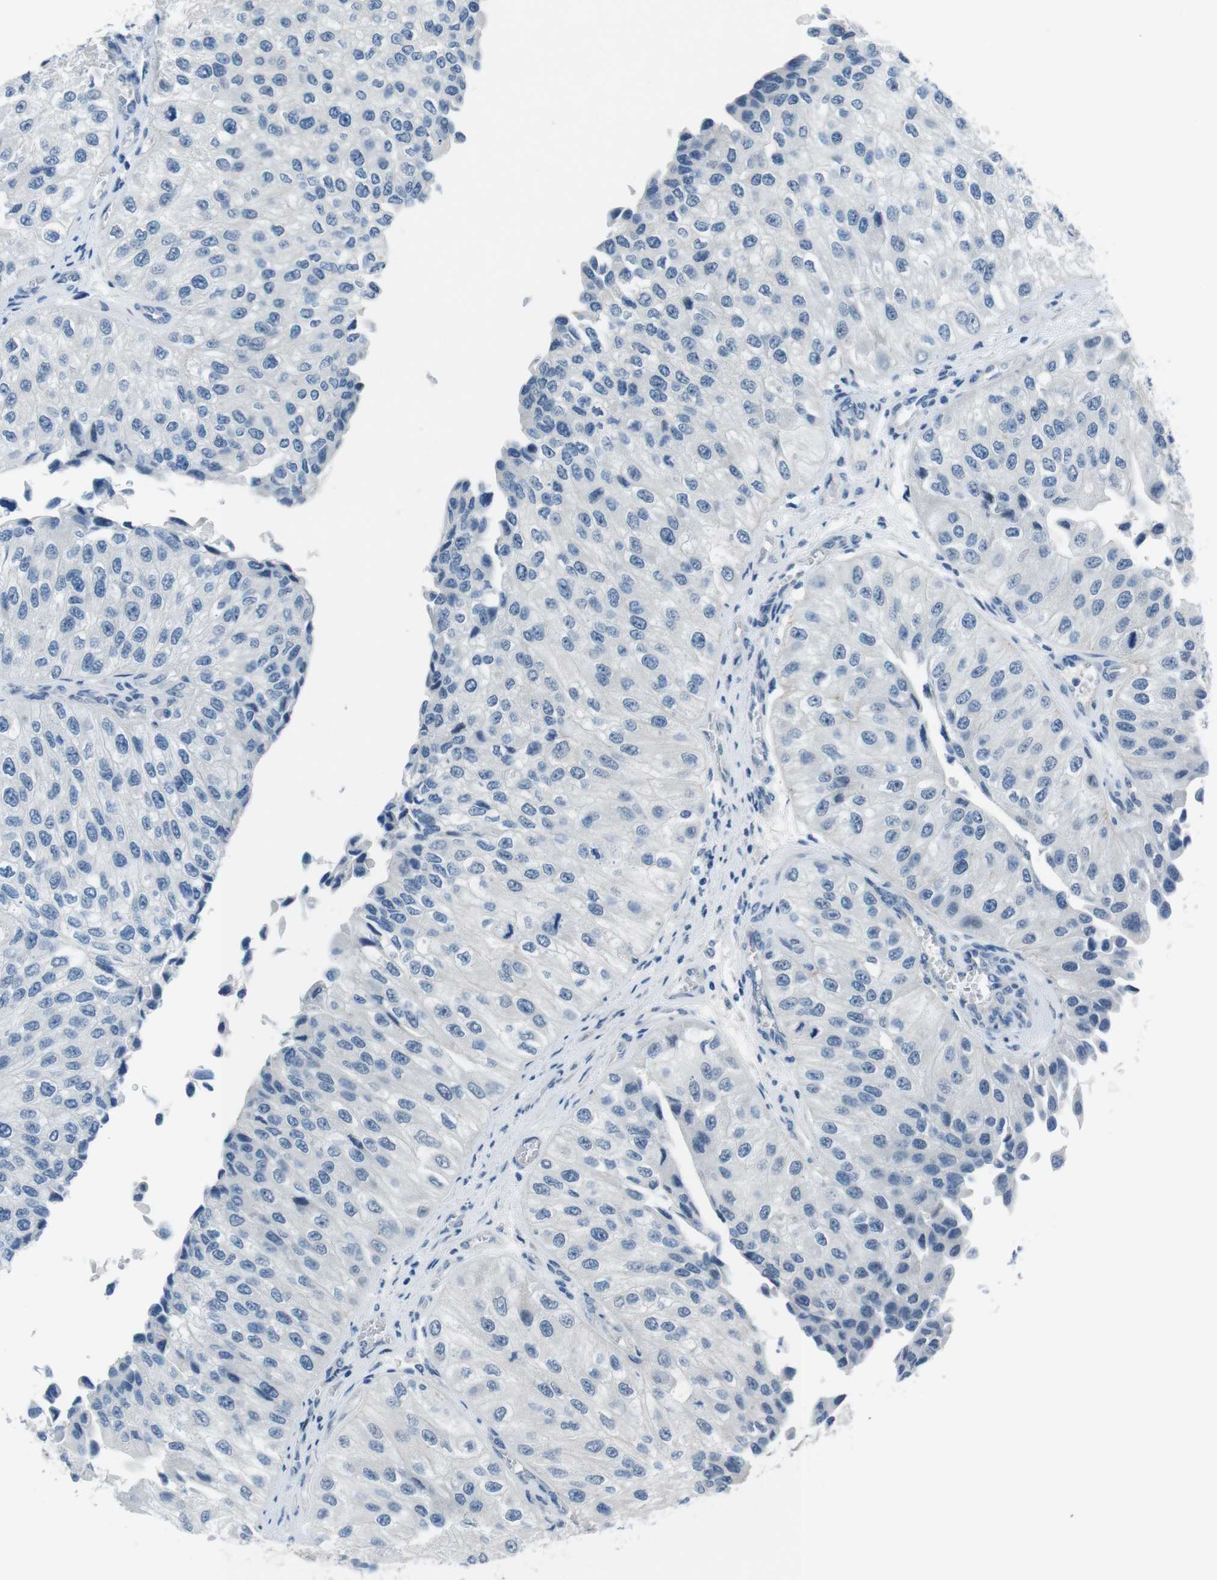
{"staining": {"intensity": "negative", "quantity": "none", "location": "none"}, "tissue": "urothelial cancer", "cell_type": "Tumor cells", "image_type": "cancer", "snomed": [{"axis": "morphology", "description": "Urothelial carcinoma, High grade"}, {"axis": "topography", "description": "Kidney"}, {"axis": "topography", "description": "Urinary bladder"}], "caption": "Immunohistochemical staining of human urothelial carcinoma (high-grade) exhibits no significant staining in tumor cells.", "gene": "HRH2", "patient": {"sex": "male", "age": 77}}